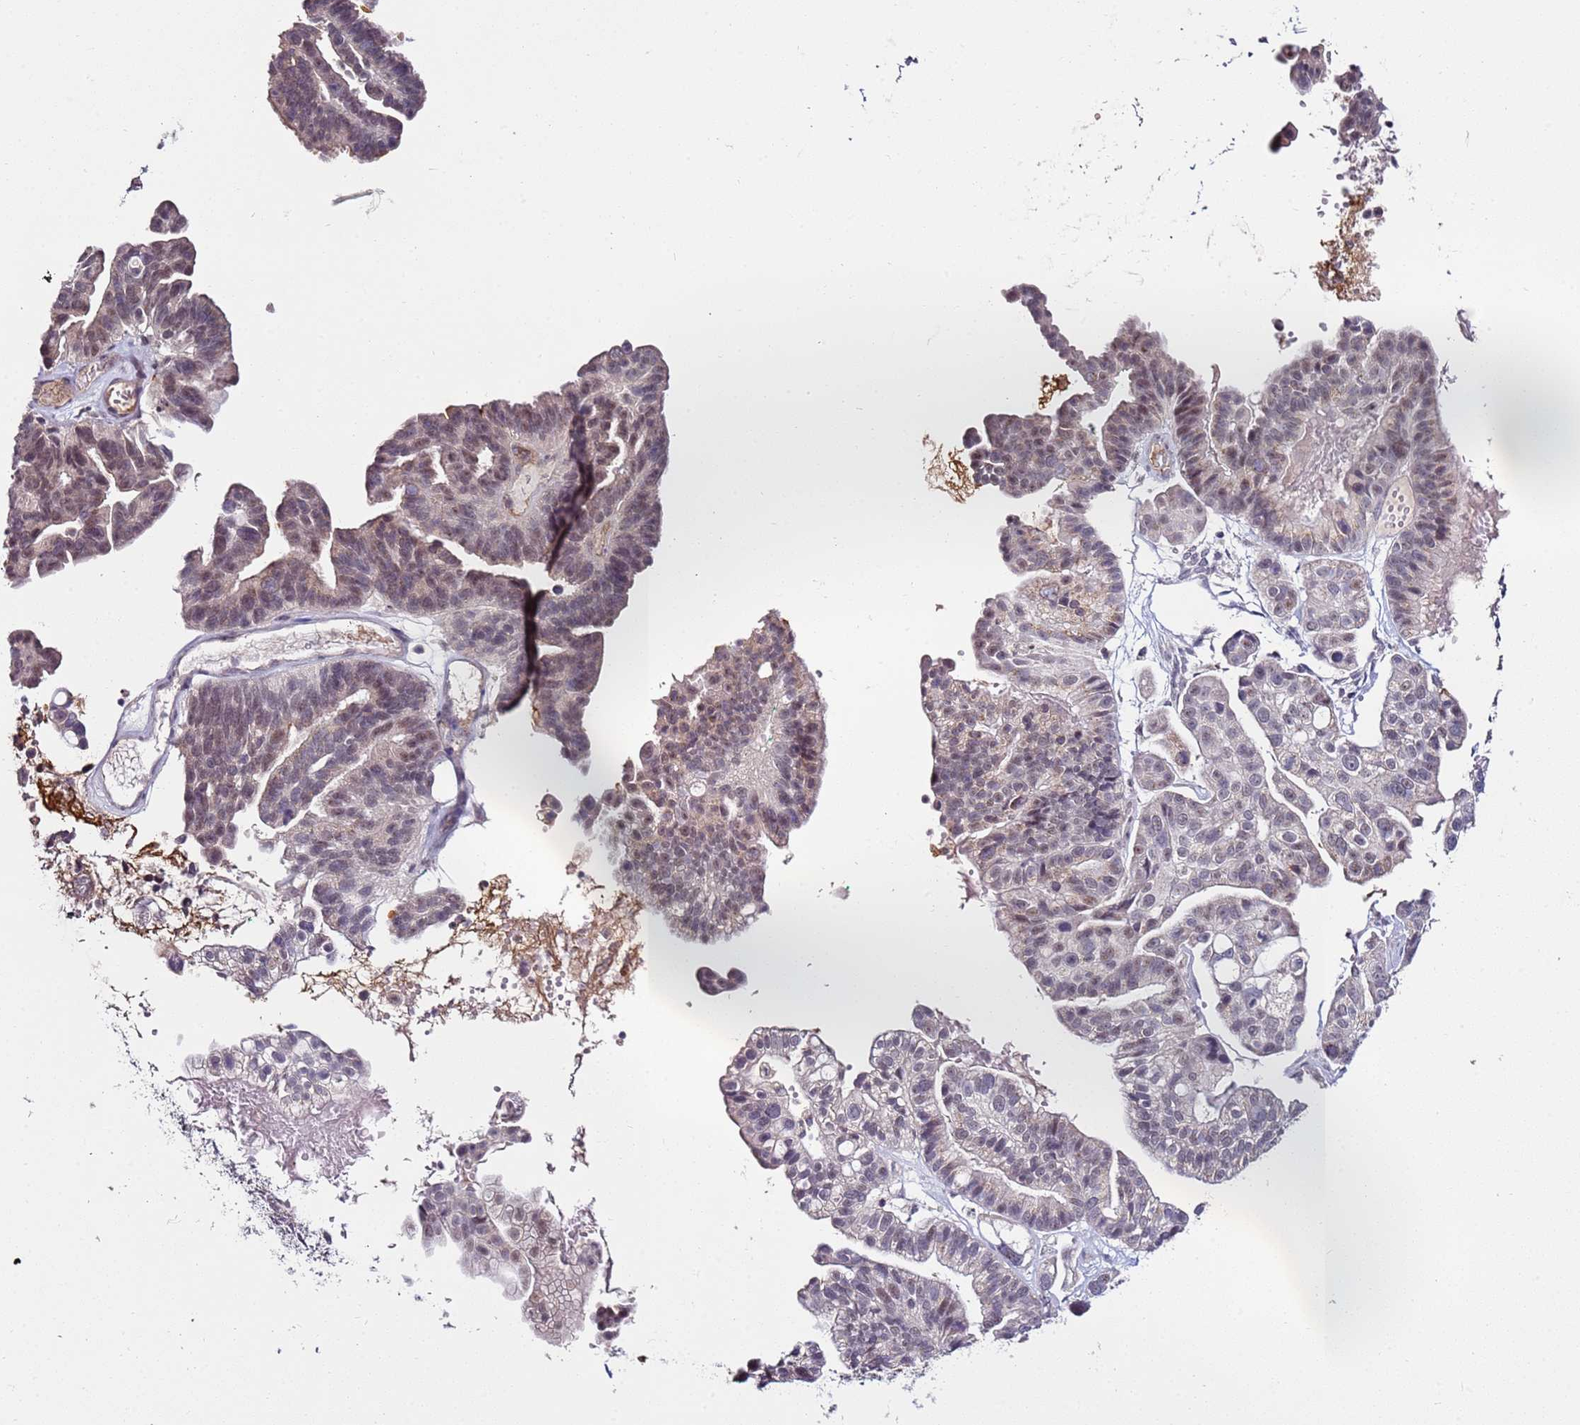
{"staining": {"intensity": "weak", "quantity": "<25%", "location": "nuclear"}, "tissue": "ovarian cancer", "cell_type": "Tumor cells", "image_type": "cancer", "snomed": [{"axis": "morphology", "description": "Cystadenocarcinoma, serous, NOS"}, {"axis": "topography", "description": "Ovary"}], "caption": "A histopathology image of ovarian cancer (serous cystadenocarcinoma) stained for a protein demonstrates no brown staining in tumor cells. The staining was performed using DAB to visualize the protein expression in brown, while the nuclei were stained in blue with hematoxylin (Magnification: 20x).", "gene": "DUSP28", "patient": {"sex": "female", "age": 56}}